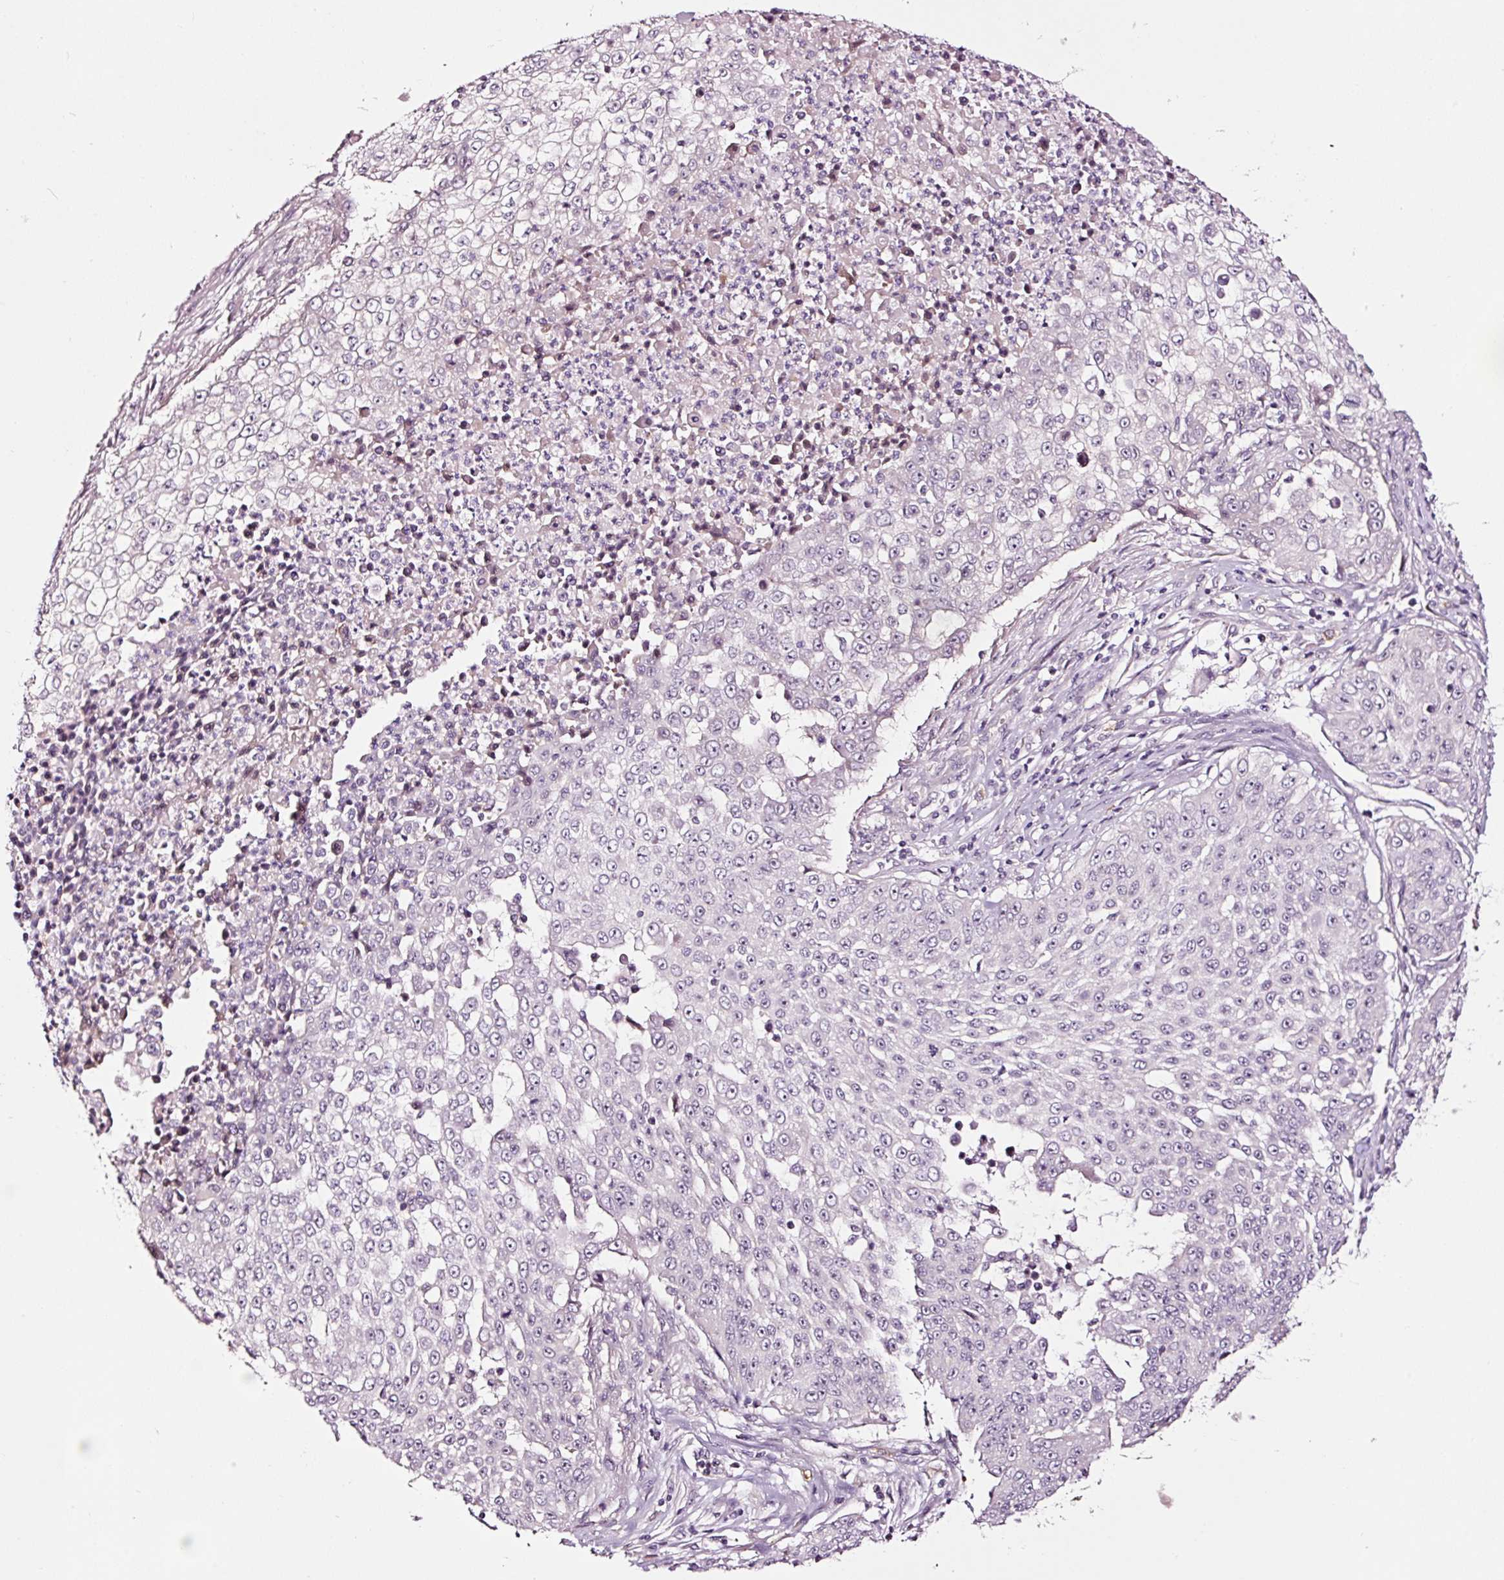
{"staining": {"intensity": "negative", "quantity": "none", "location": "none"}, "tissue": "skin cancer", "cell_type": "Tumor cells", "image_type": "cancer", "snomed": [{"axis": "morphology", "description": "Squamous cell carcinoma, NOS"}, {"axis": "topography", "description": "Skin"}], "caption": "Tumor cells show no significant protein staining in skin squamous cell carcinoma.", "gene": "UTP14A", "patient": {"sex": "male", "age": 24}}